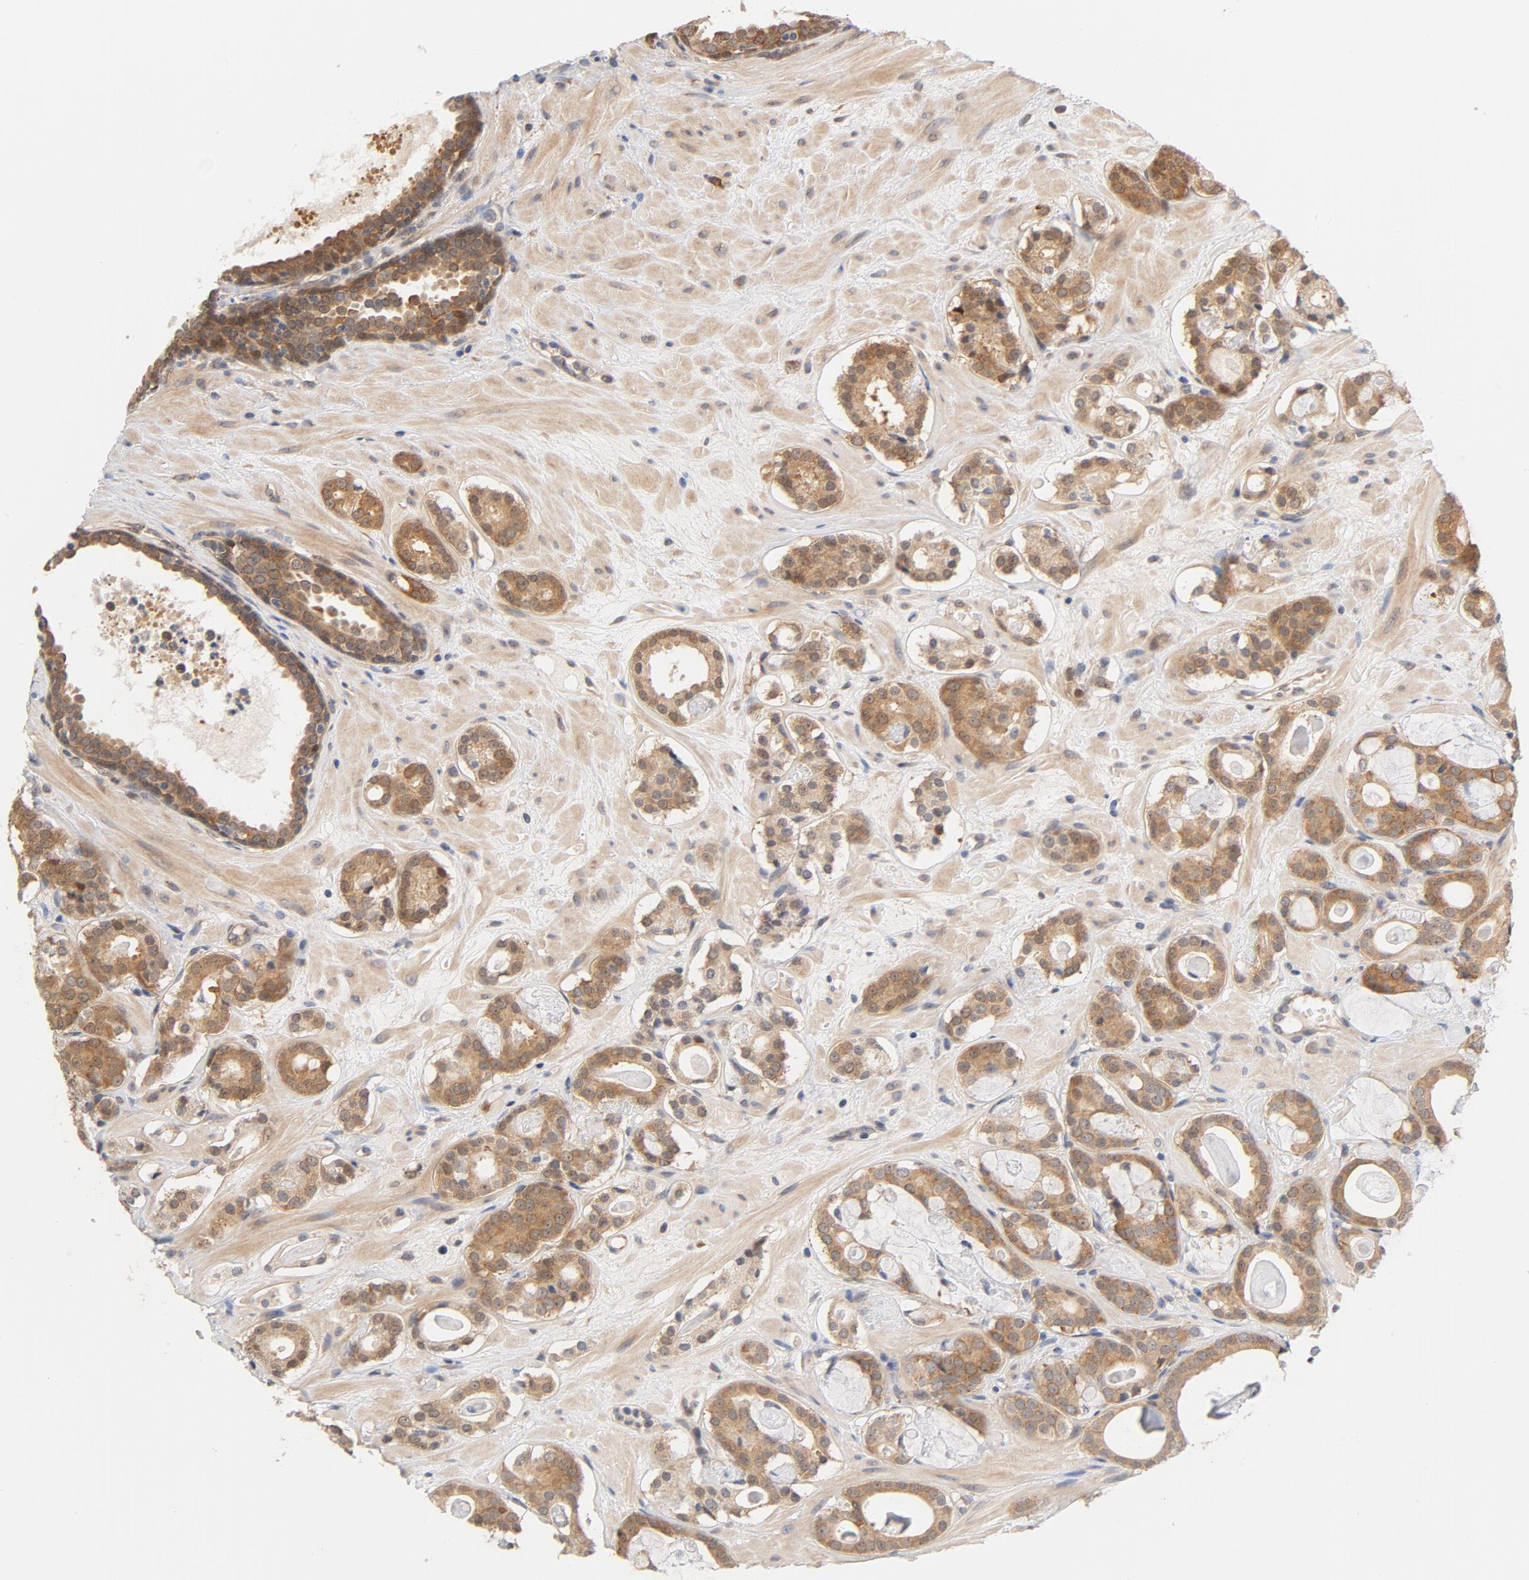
{"staining": {"intensity": "moderate", "quantity": ">75%", "location": "cytoplasmic/membranous"}, "tissue": "prostate cancer", "cell_type": "Tumor cells", "image_type": "cancer", "snomed": [{"axis": "morphology", "description": "Adenocarcinoma, Low grade"}, {"axis": "topography", "description": "Prostate"}], "caption": "There is medium levels of moderate cytoplasmic/membranous positivity in tumor cells of adenocarcinoma (low-grade) (prostate), as demonstrated by immunohistochemical staining (brown color).", "gene": "EIF4E", "patient": {"sex": "male", "age": 57}}